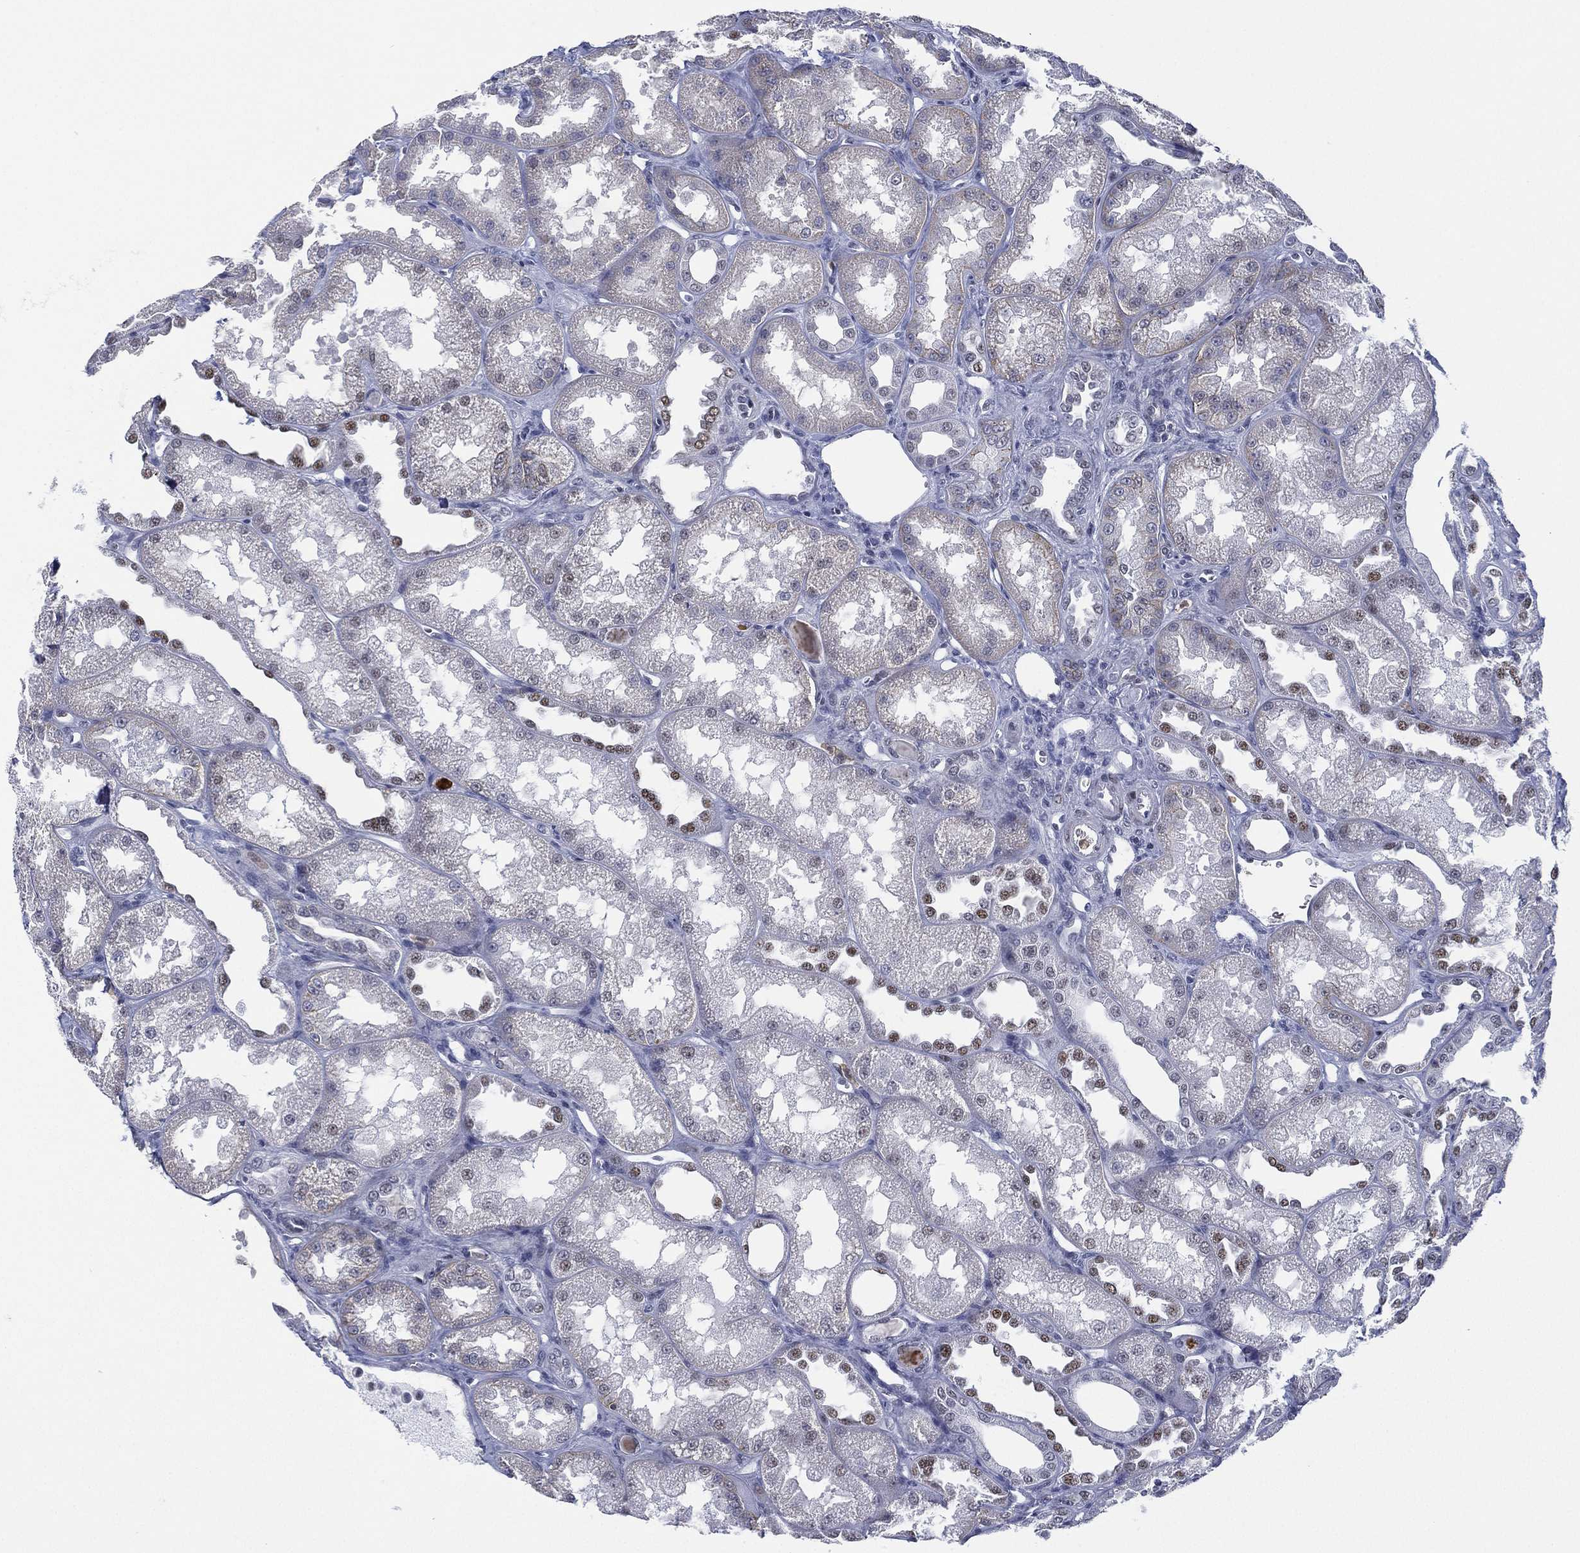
{"staining": {"intensity": "negative", "quantity": "none", "location": "none"}, "tissue": "kidney", "cell_type": "Cells in glomeruli", "image_type": "normal", "snomed": [{"axis": "morphology", "description": "Normal tissue, NOS"}, {"axis": "topography", "description": "Kidney"}], "caption": "The immunohistochemistry micrograph has no significant staining in cells in glomeruli of kidney.", "gene": "ZNF711", "patient": {"sex": "male", "age": 61}}